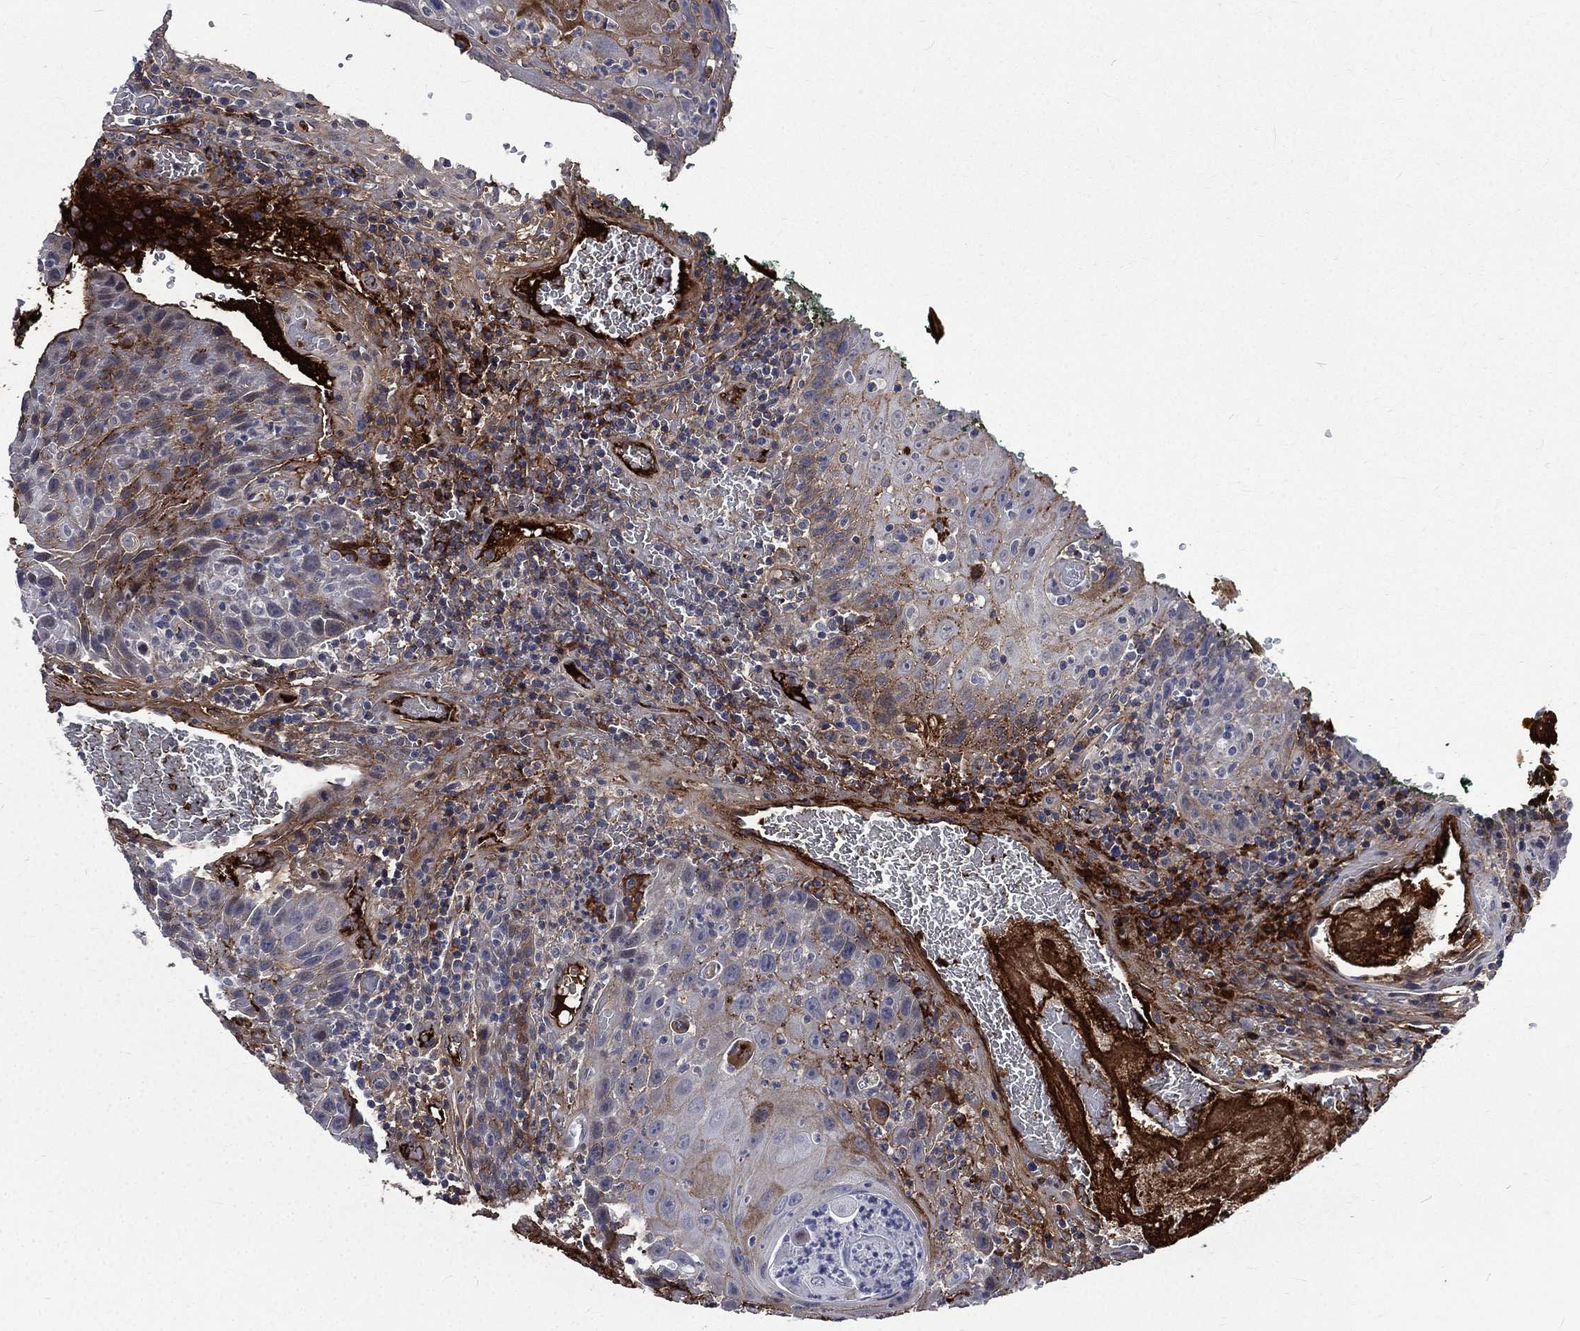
{"staining": {"intensity": "negative", "quantity": "none", "location": "none"}, "tissue": "head and neck cancer", "cell_type": "Tumor cells", "image_type": "cancer", "snomed": [{"axis": "morphology", "description": "Squamous cell carcinoma, NOS"}, {"axis": "topography", "description": "Head-Neck"}], "caption": "Immunohistochemical staining of head and neck squamous cell carcinoma shows no significant staining in tumor cells.", "gene": "FGG", "patient": {"sex": "male", "age": 69}}